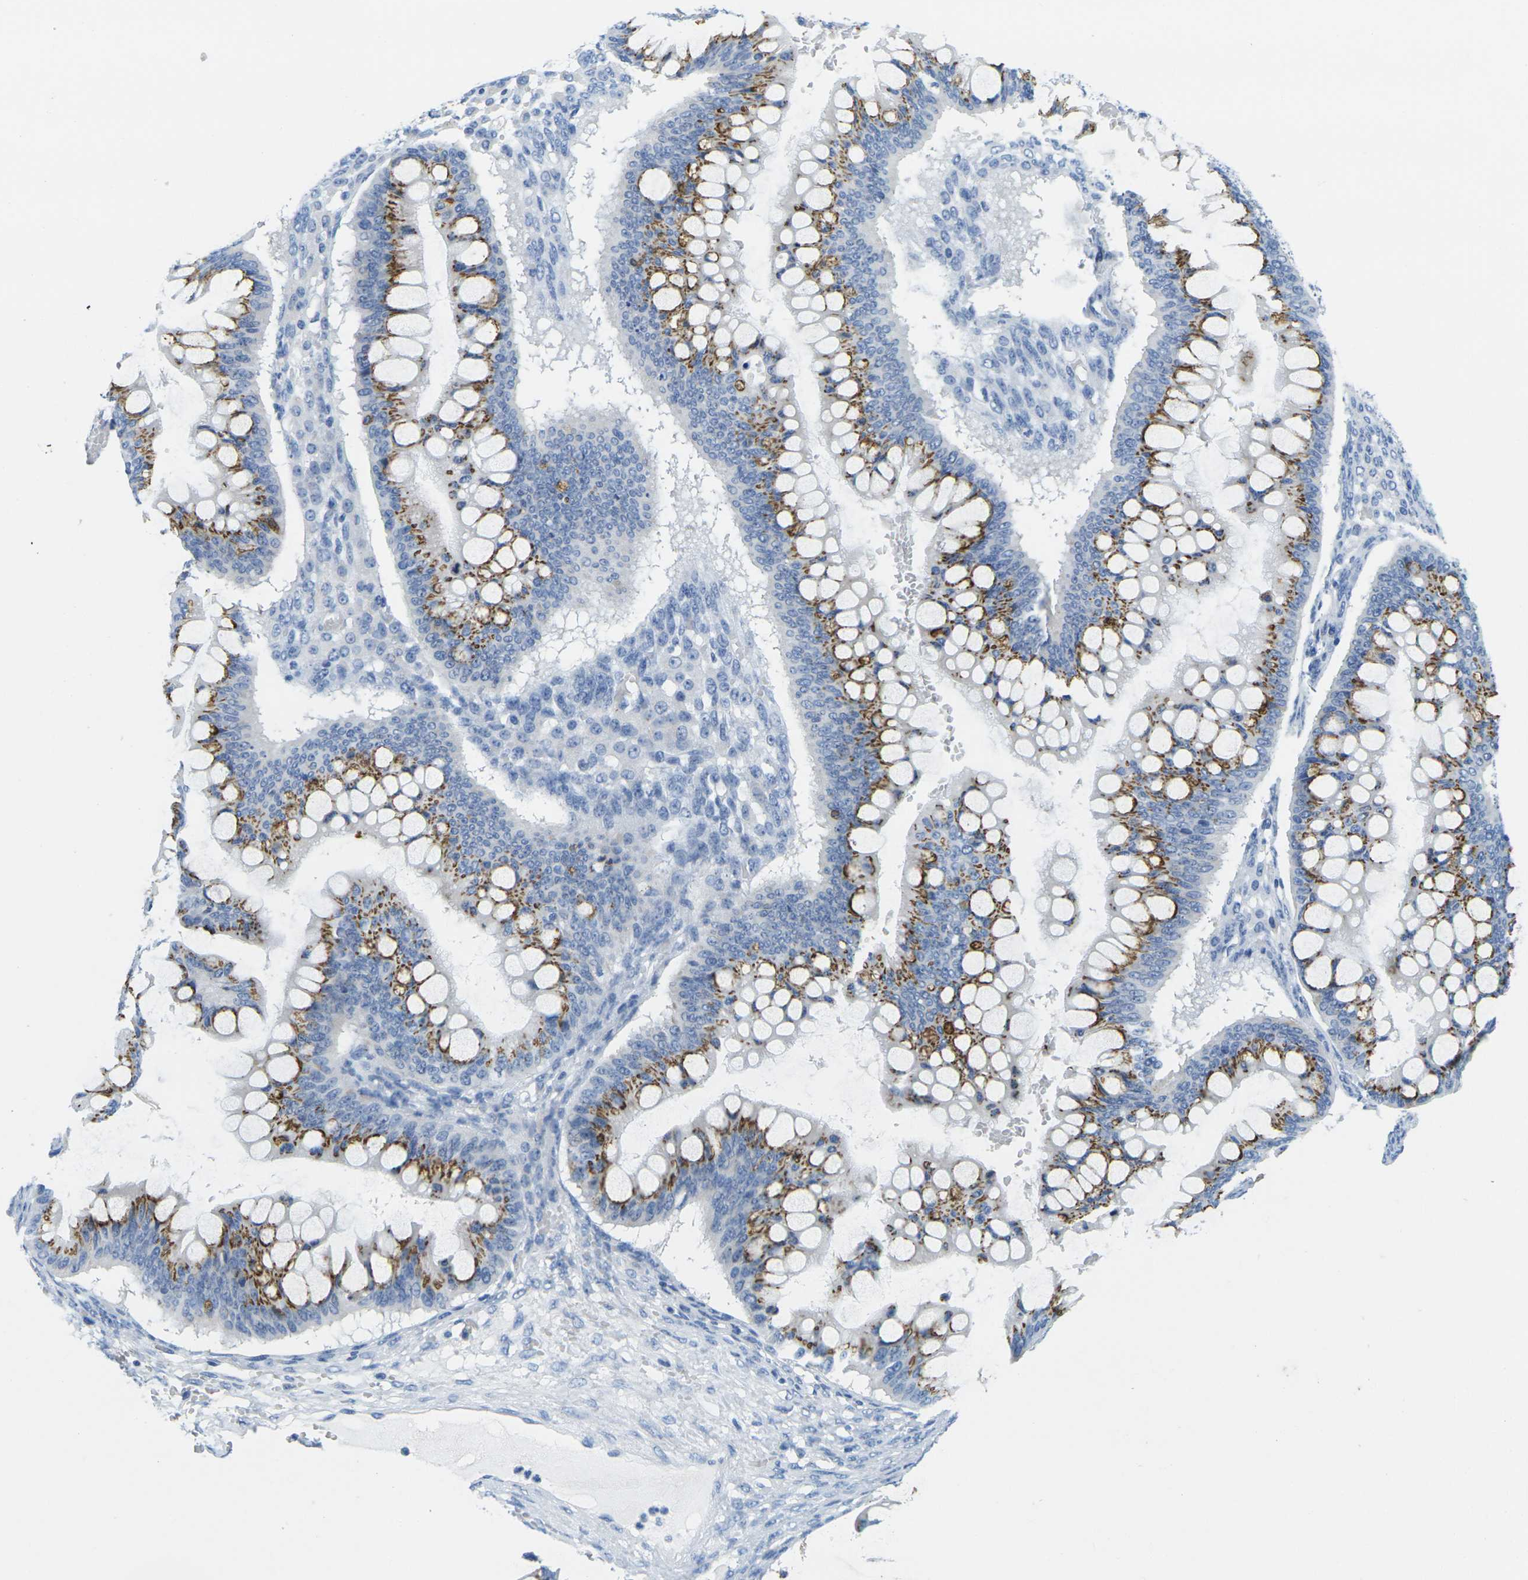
{"staining": {"intensity": "moderate", "quantity": ">75%", "location": "cytoplasmic/membranous"}, "tissue": "ovarian cancer", "cell_type": "Tumor cells", "image_type": "cancer", "snomed": [{"axis": "morphology", "description": "Cystadenocarcinoma, mucinous, NOS"}, {"axis": "topography", "description": "Ovary"}], "caption": "Immunohistochemical staining of mucinous cystadenocarcinoma (ovarian) exhibits medium levels of moderate cytoplasmic/membranous protein expression in approximately >75% of tumor cells.", "gene": "FAM3D", "patient": {"sex": "female", "age": 73}}